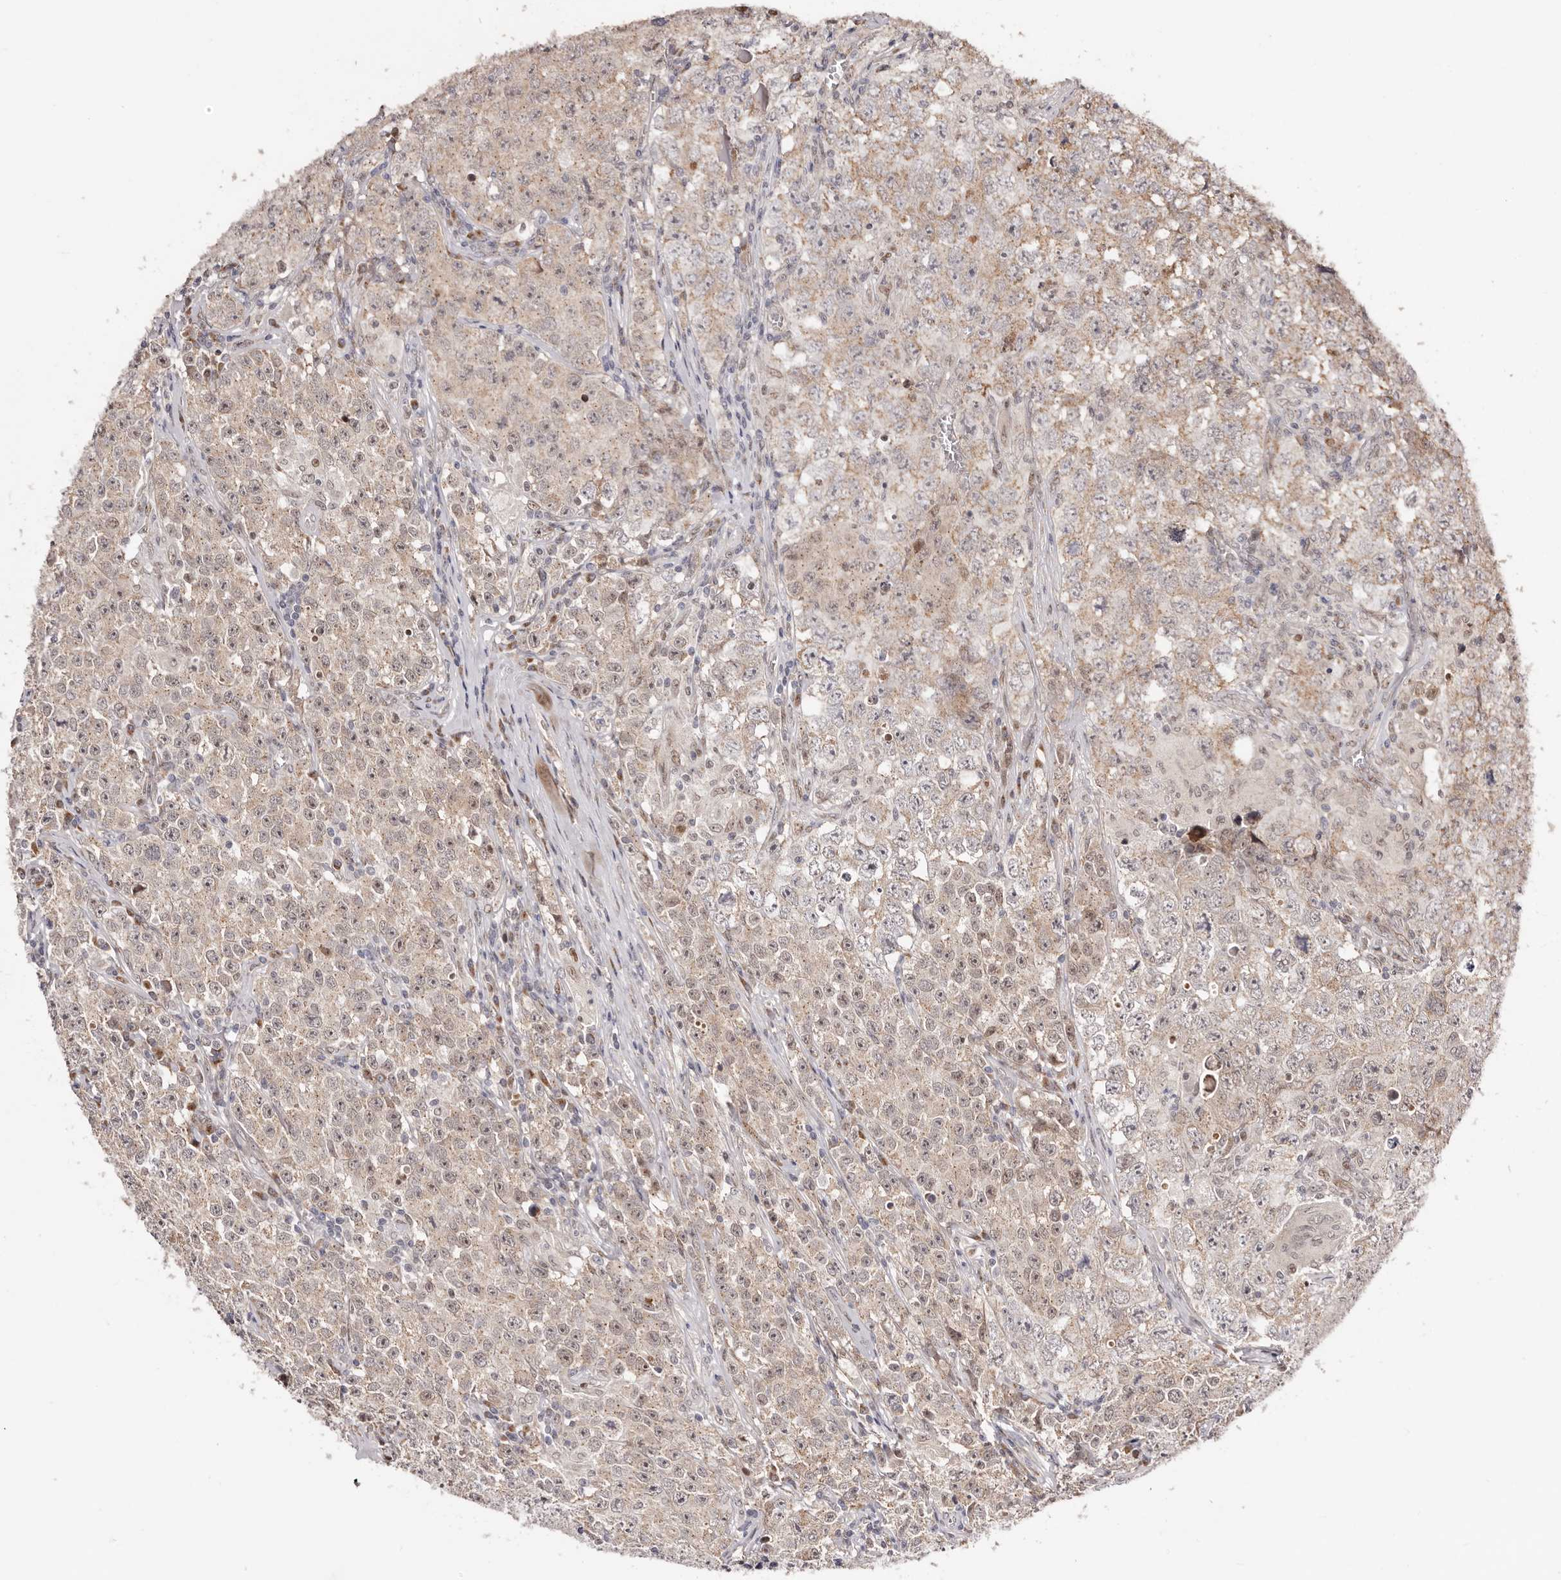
{"staining": {"intensity": "weak", "quantity": ">75%", "location": "cytoplasmic/membranous"}, "tissue": "testis cancer", "cell_type": "Tumor cells", "image_type": "cancer", "snomed": [{"axis": "morphology", "description": "Seminoma, NOS"}, {"axis": "morphology", "description": "Carcinoma, Embryonal, NOS"}, {"axis": "topography", "description": "Testis"}], "caption": "The immunohistochemical stain labels weak cytoplasmic/membranous expression in tumor cells of testis cancer (seminoma) tissue.", "gene": "EGR3", "patient": {"sex": "male", "age": 43}}